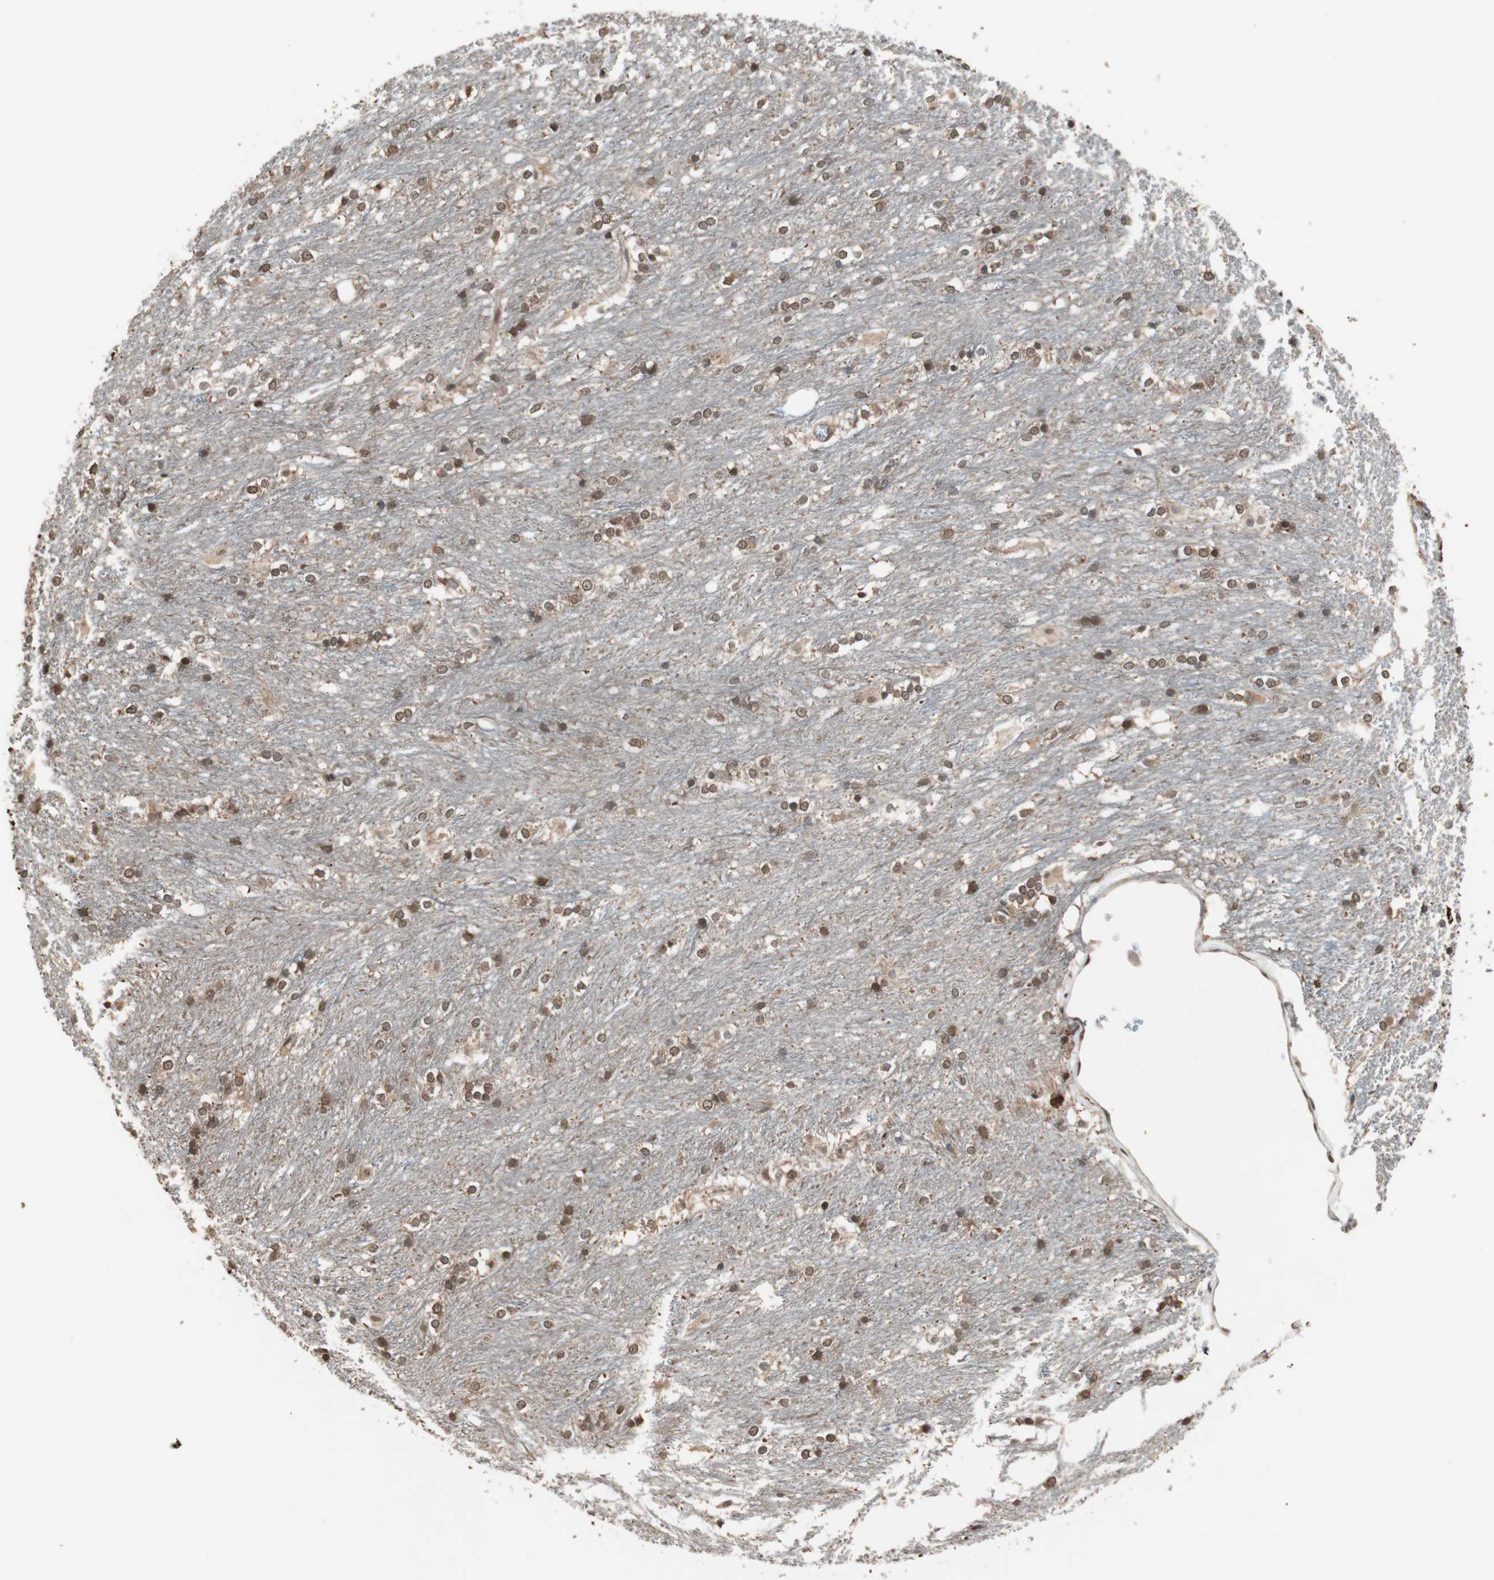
{"staining": {"intensity": "moderate", "quantity": "25%-75%", "location": "nuclear"}, "tissue": "caudate", "cell_type": "Glial cells", "image_type": "normal", "snomed": [{"axis": "morphology", "description": "Normal tissue, NOS"}, {"axis": "topography", "description": "Lateral ventricle wall"}], "caption": "This is a photomicrograph of immunohistochemistry (IHC) staining of normal caudate, which shows moderate expression in the nuclear of glial cells.", "gene": "DRAP1", "patient": {"sex": "female", "age": 19}}